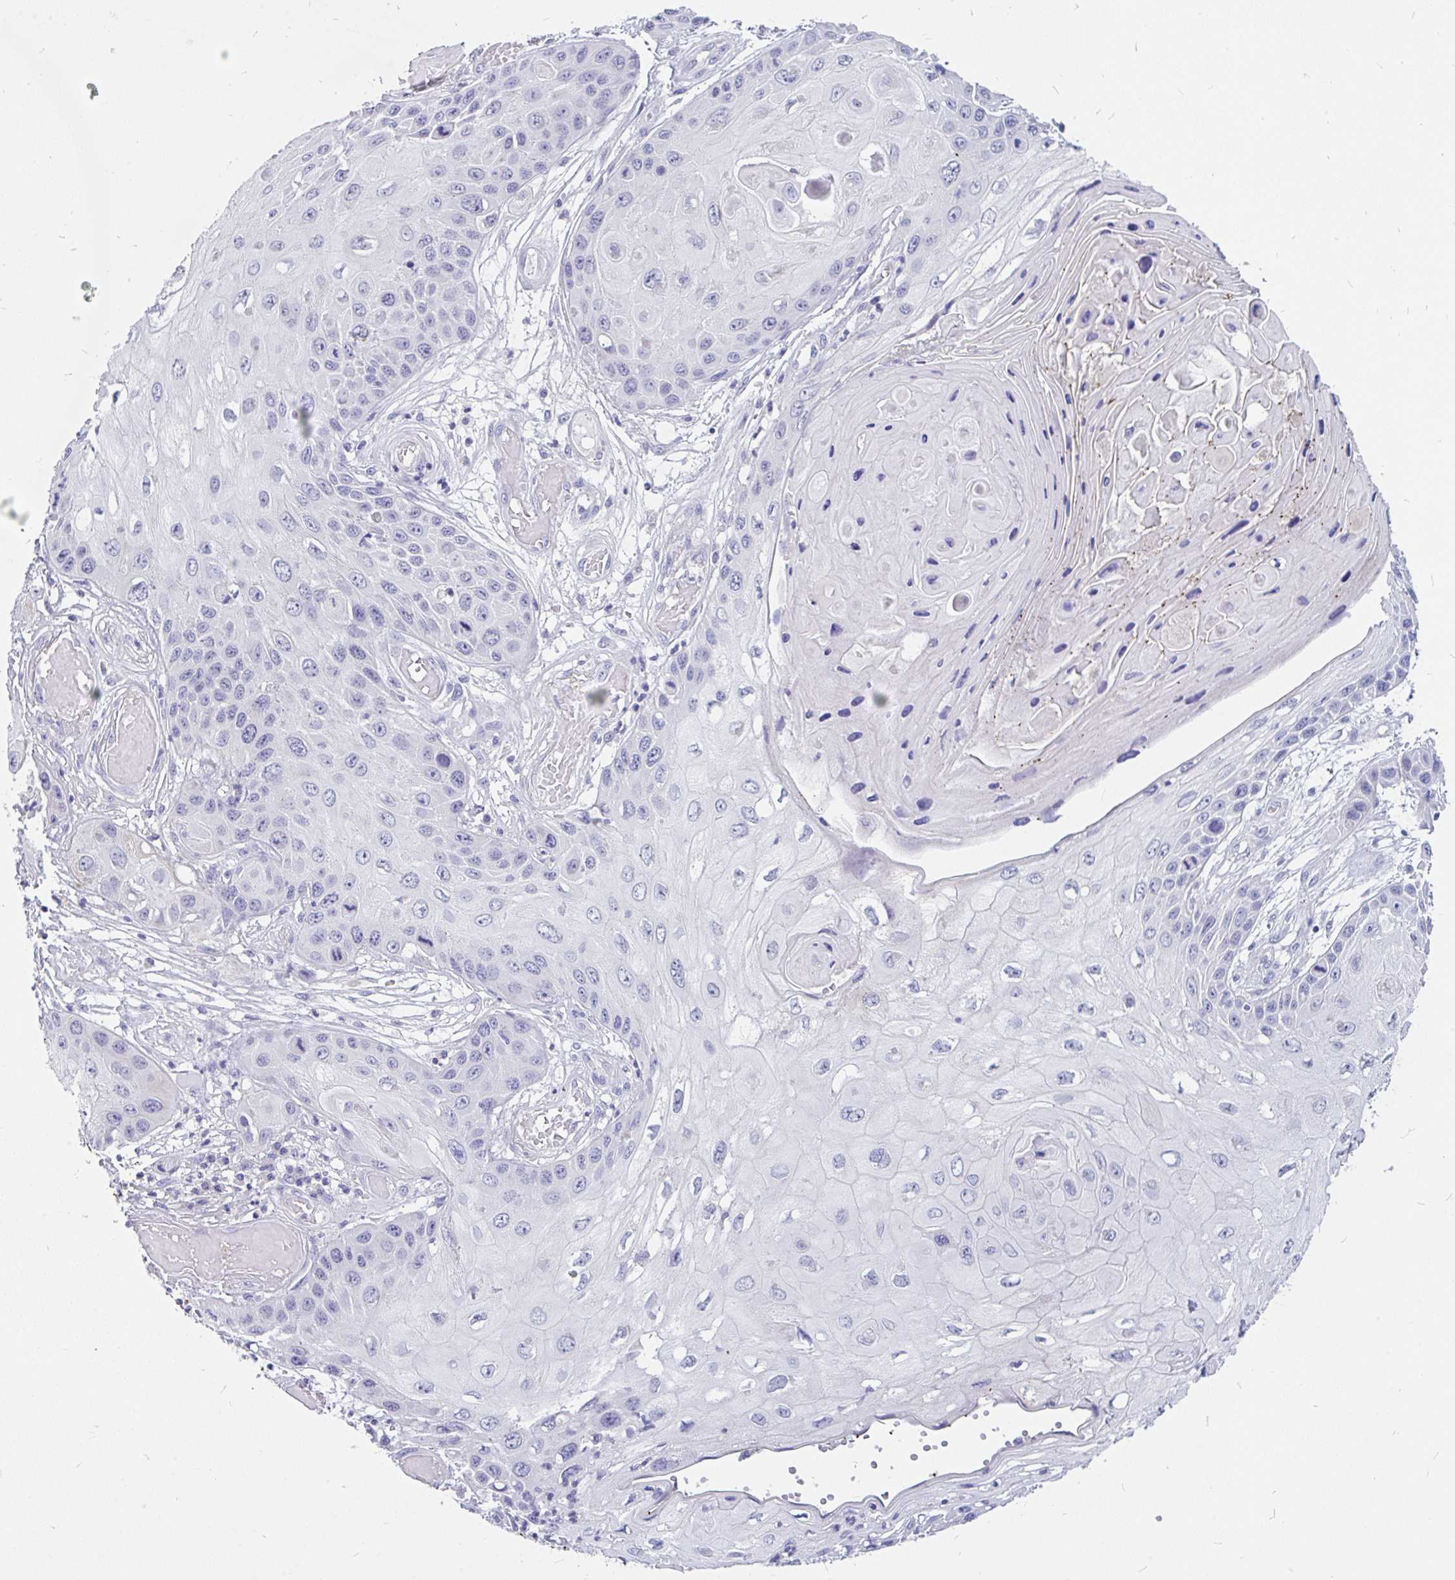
{"staining": {"intensity": "negative", "quantity": "none", "location": "none"}, "tissue": "skin cancer", "cell_type": "Tumor cells", "image_type": "cancer", "snomed": [{"axis": "morphology", "description": "Squamous cell carcinoma, NOS"}, {"axis": "topography", "description": "Skin"}, {"axis": "topography", "description": "Vulva"}], "caption": "Skin cancer (squamous cell carcinoma) was stained to show a protein in brown. There is no significant positivity in tumor cells.", "gene": "INTS5", "patient": {"sex": "female", "age": 44}}